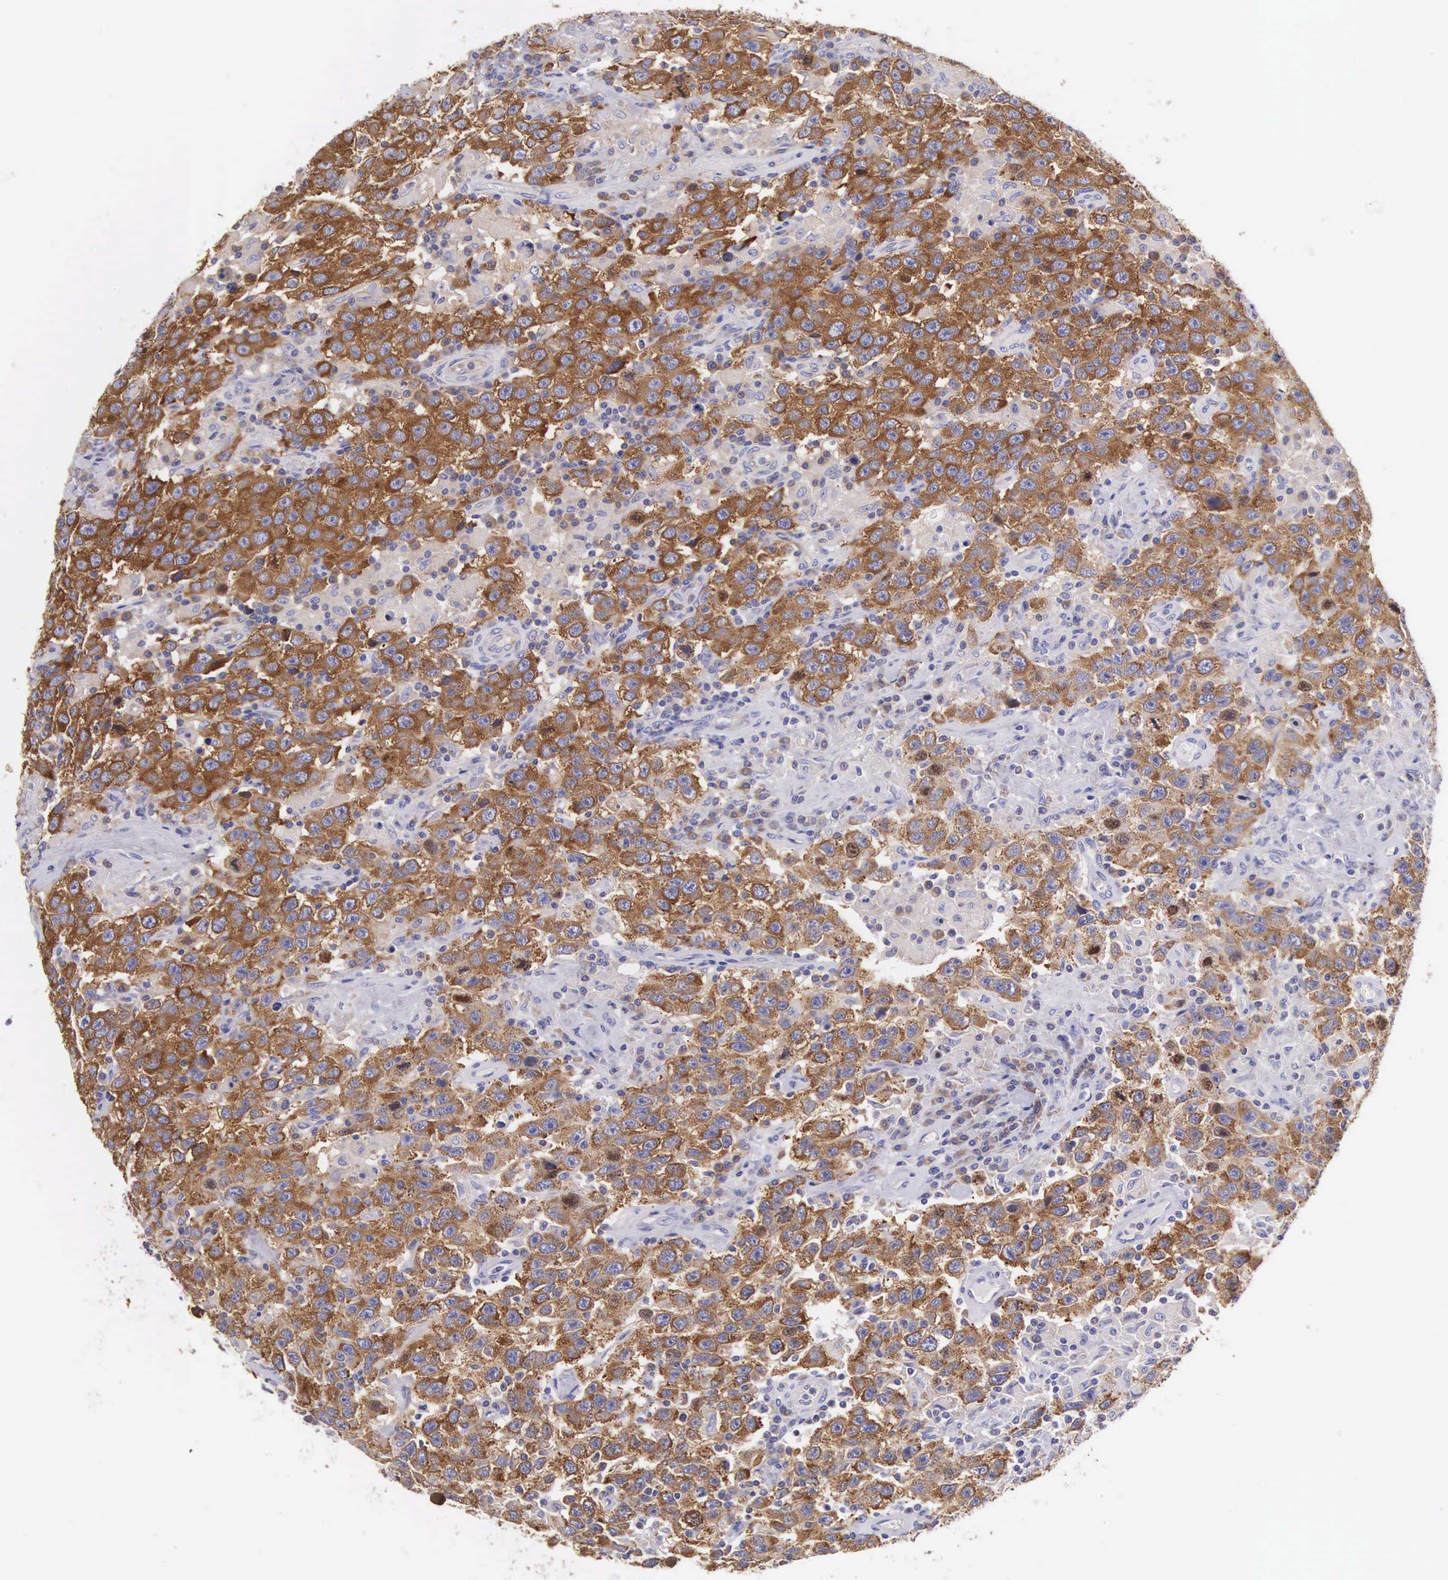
{"staining": {"intensity": "moderate", "quantity": ">75%", "location": "cytoplasmic/membranous"}, "tissue": "testis cancer", "cell_type": "Tumor cells", "image_type": "cancer", "snomed": [{"axis": "morphology", "description": "Seminoma, NOS"}, {"axis": "topography", "description": "Testis"}], "caption": "About >75% of tumor cells in testis seminoma reveal moderate cytoplasmic/membranous protein positivity as visualized by brown immunohistochemical staining.", "gene": "OSBPL3", "patient": {"sex": "male", "age": 41}}